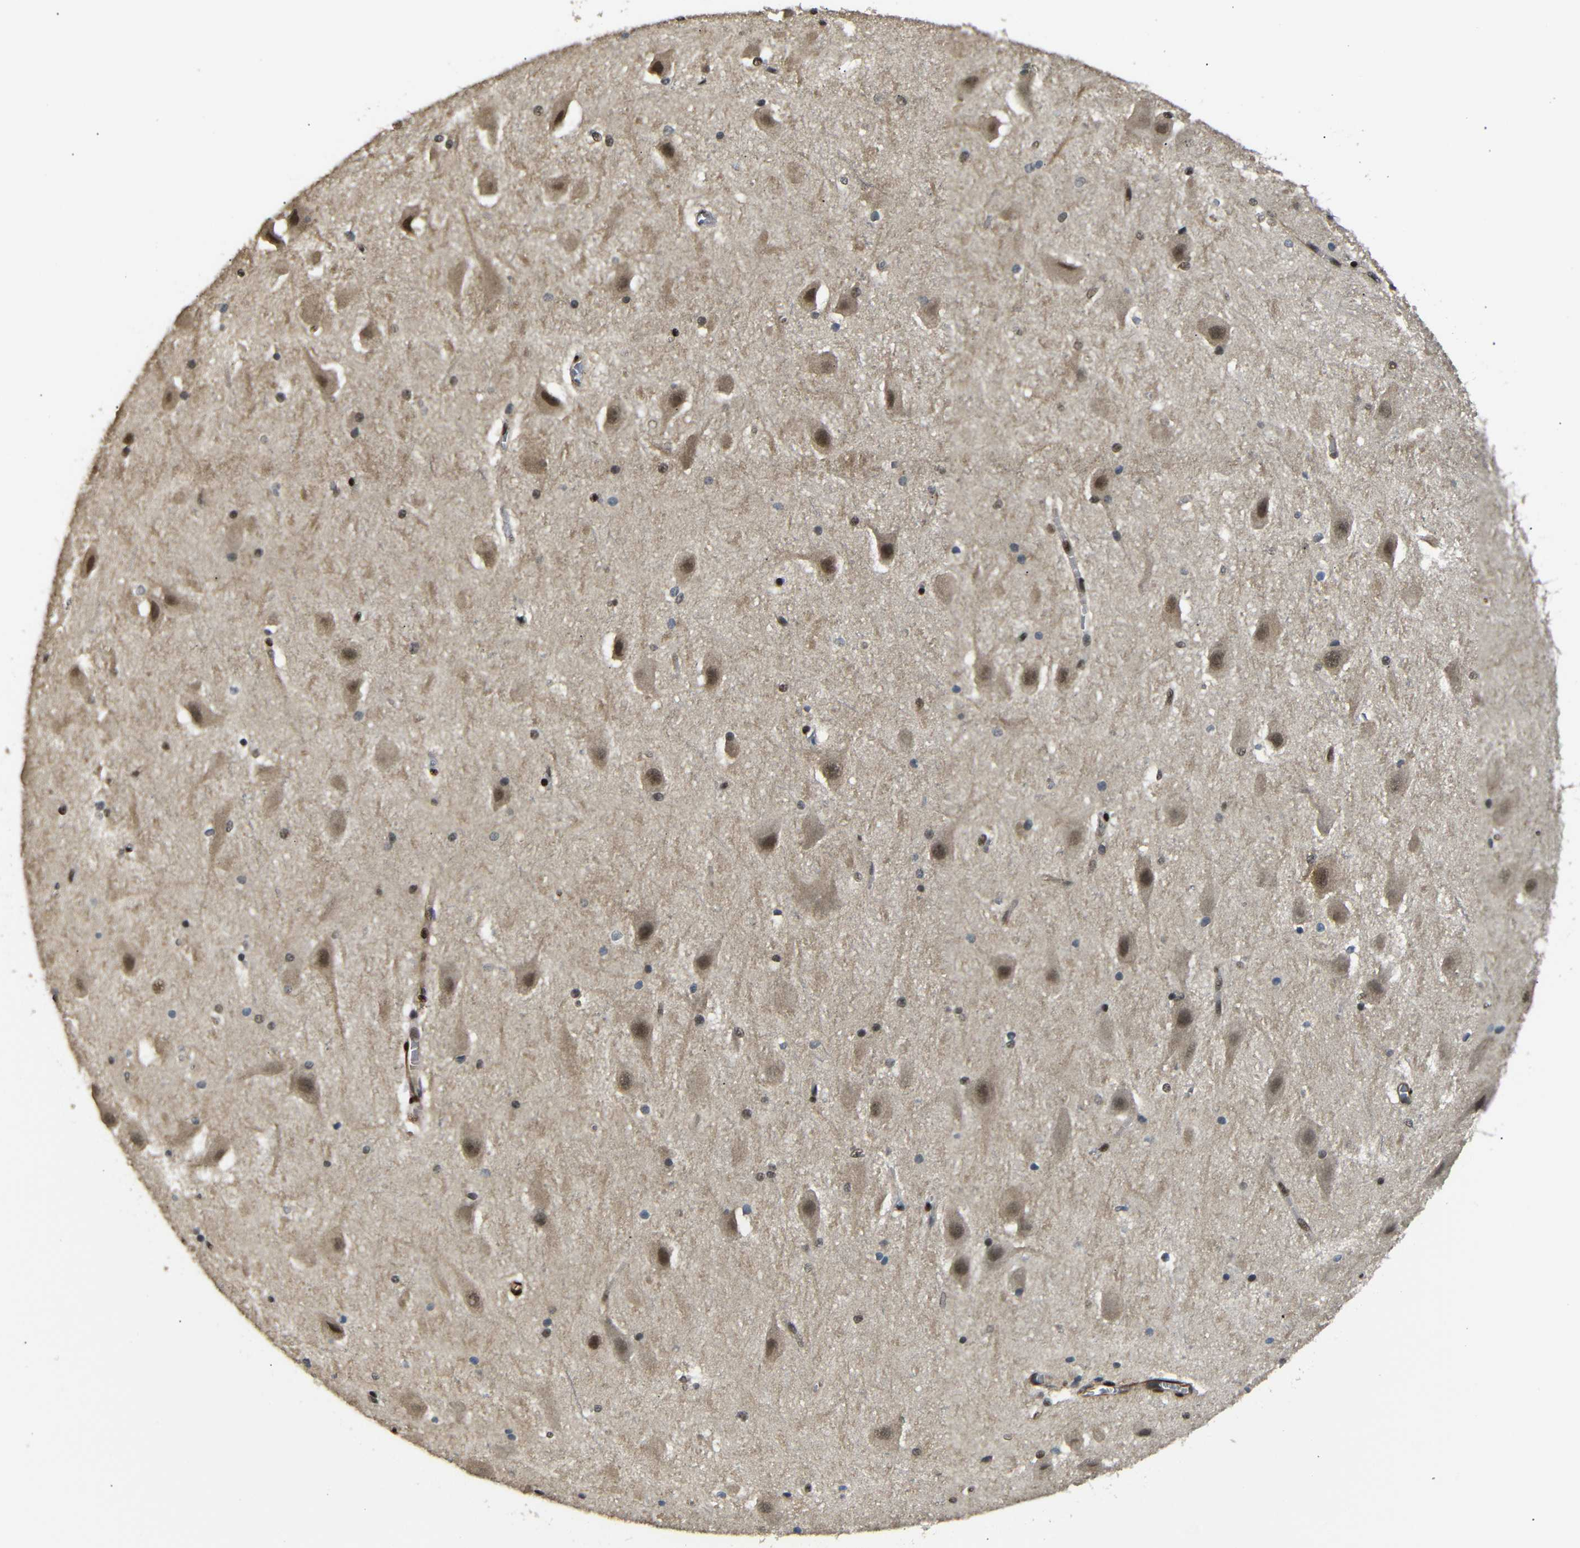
{"staining": {"intensity": "moderate", "quantity": "25%-75%", "location": "nuclear"}, "tissue": "hippocampus", "cell_type": "Glial cells", "image_type": "normal", "snomed": [{"axis": "morphology", "description": "Normal tissue, NOS"}, {"axis": "topography", "description": "Hippocampus"}], "caption": "A brown stain labels moderate nuclear staining of a protein in glial cells of unremarkable human hippocampus.", "gene": "TBX2", "patient": {"sex": "female", "age": 19}}